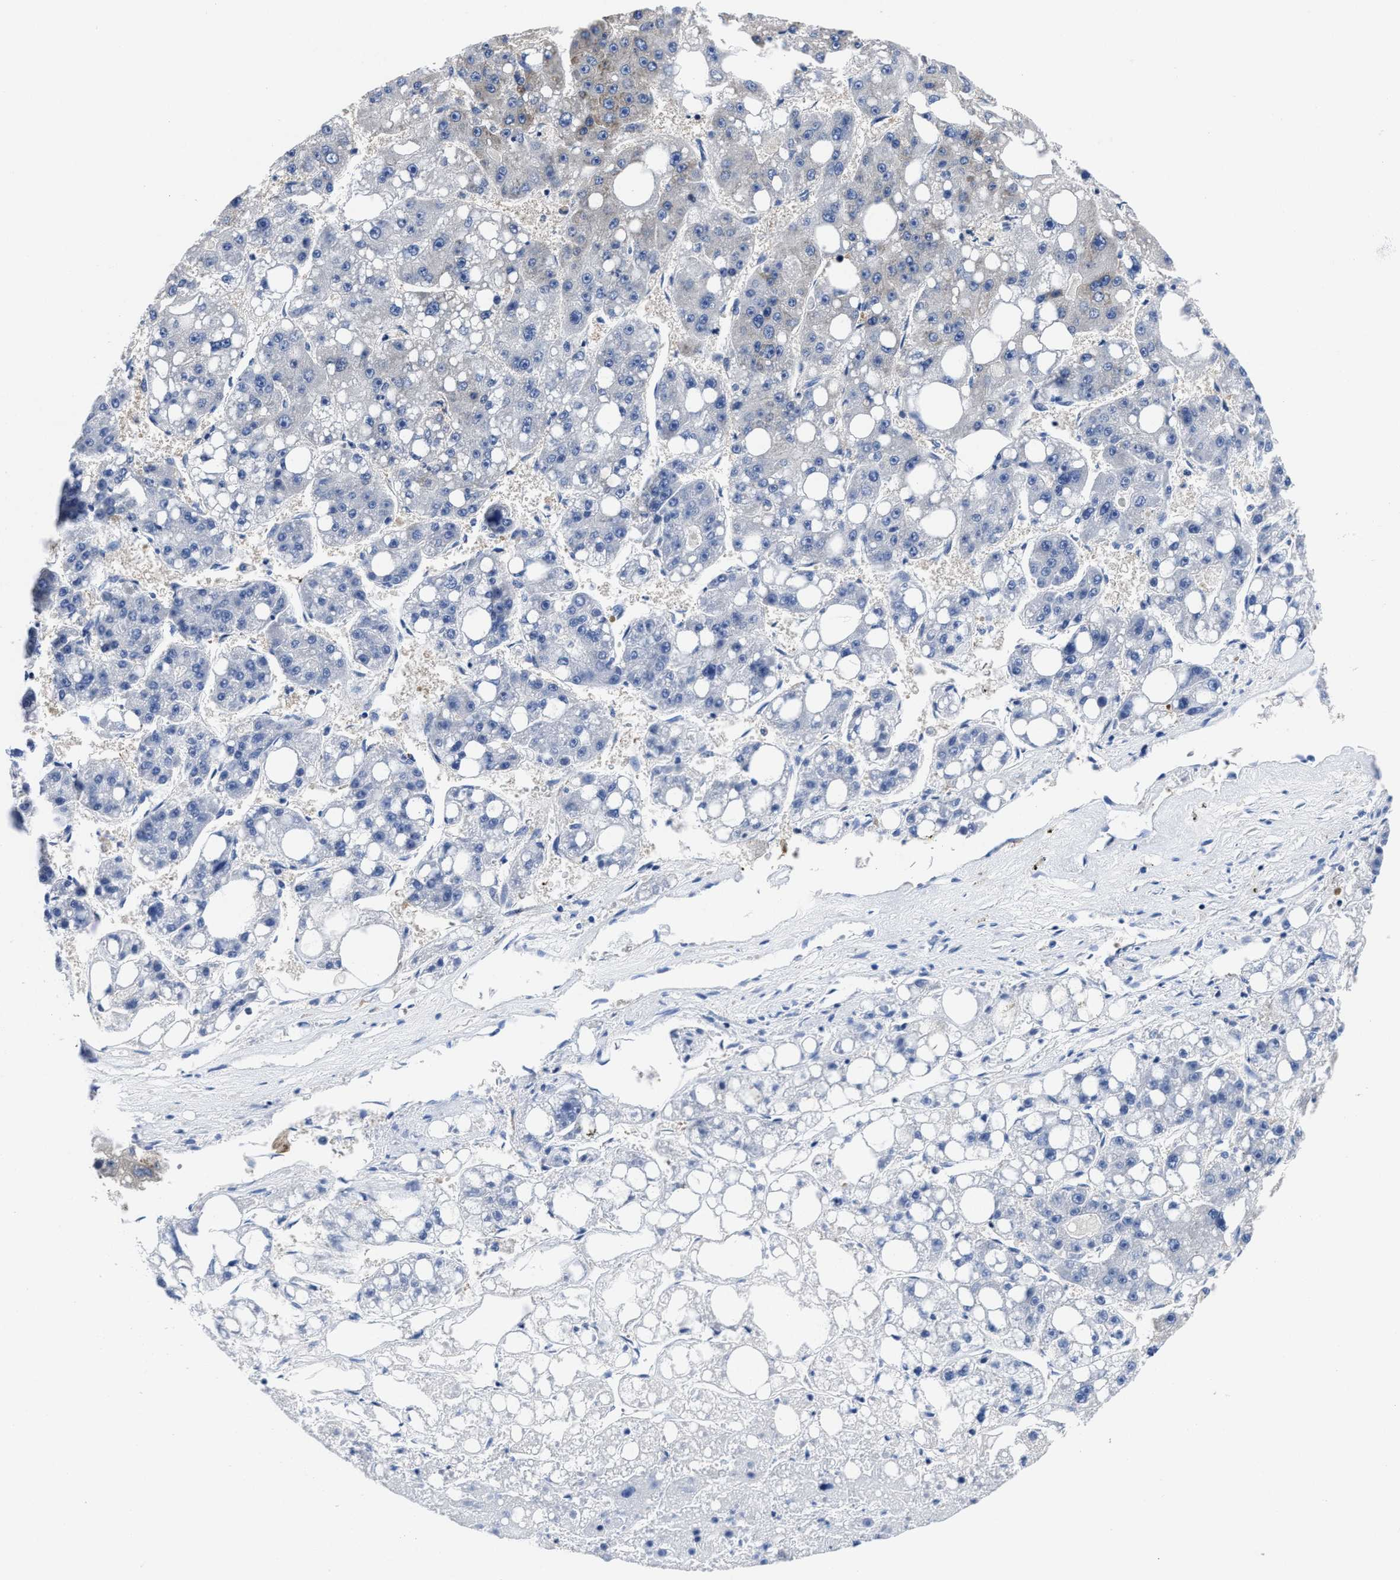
{"staining": {"intensity": "negative", "quantity": "none", "location": "none"}, "tissue": "liver cancer", "cell_type": "Tumor cells", "image_type": "cancer", "snomed": [{"axis": "morphology", "description": "Carcinoma, Hepatocellular, NOS"}, {"axis": "topography", "description": "Liver"}], "caption": "Liver cancer (hepatocellular carcinoma) was stained to show a protein in brown. There is no significant positivity in tumor cells. (DAB IHC visualized using brightfield microscopy, high magnification).", "gene": "YARS1", "patient": {"sex": "female", "age": 61}}